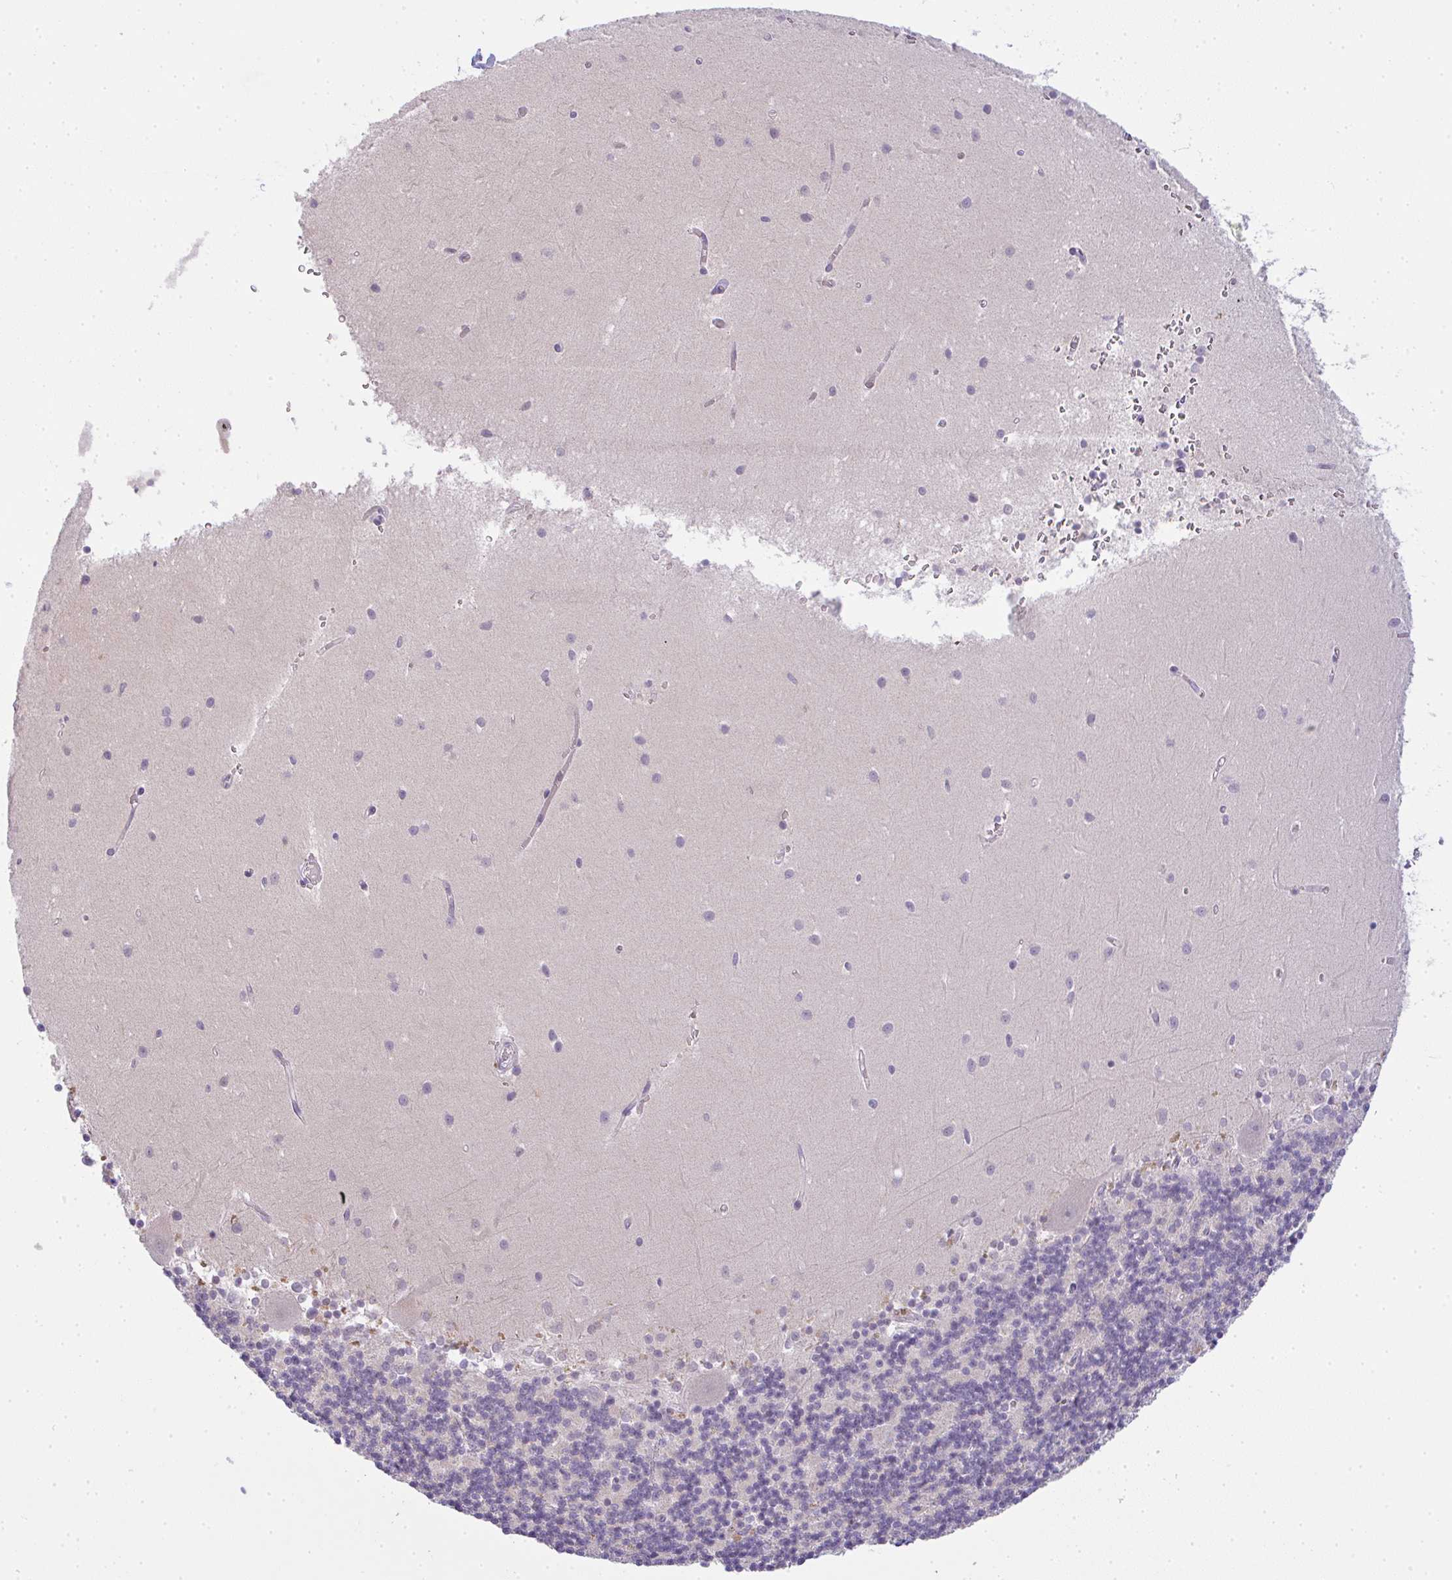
{"staining": {"intensity": "negative", "quantity": "none", "location": "none"}, "tissue": "cerebellum", "cell_type": "Cells in granular layer", "image_type": "normal", "snomed": [{"axis": "morphology", "description": "Normal tissue, NOS"}, {"axis": "topography", "description": "Cerebellum"}], "caption": "There is no significant staining in cells in granular layer of cerebellum. Nuclei are stained in blue.", "gene": "CSE1L", "patient": {"sex": "male", "age": 54}}